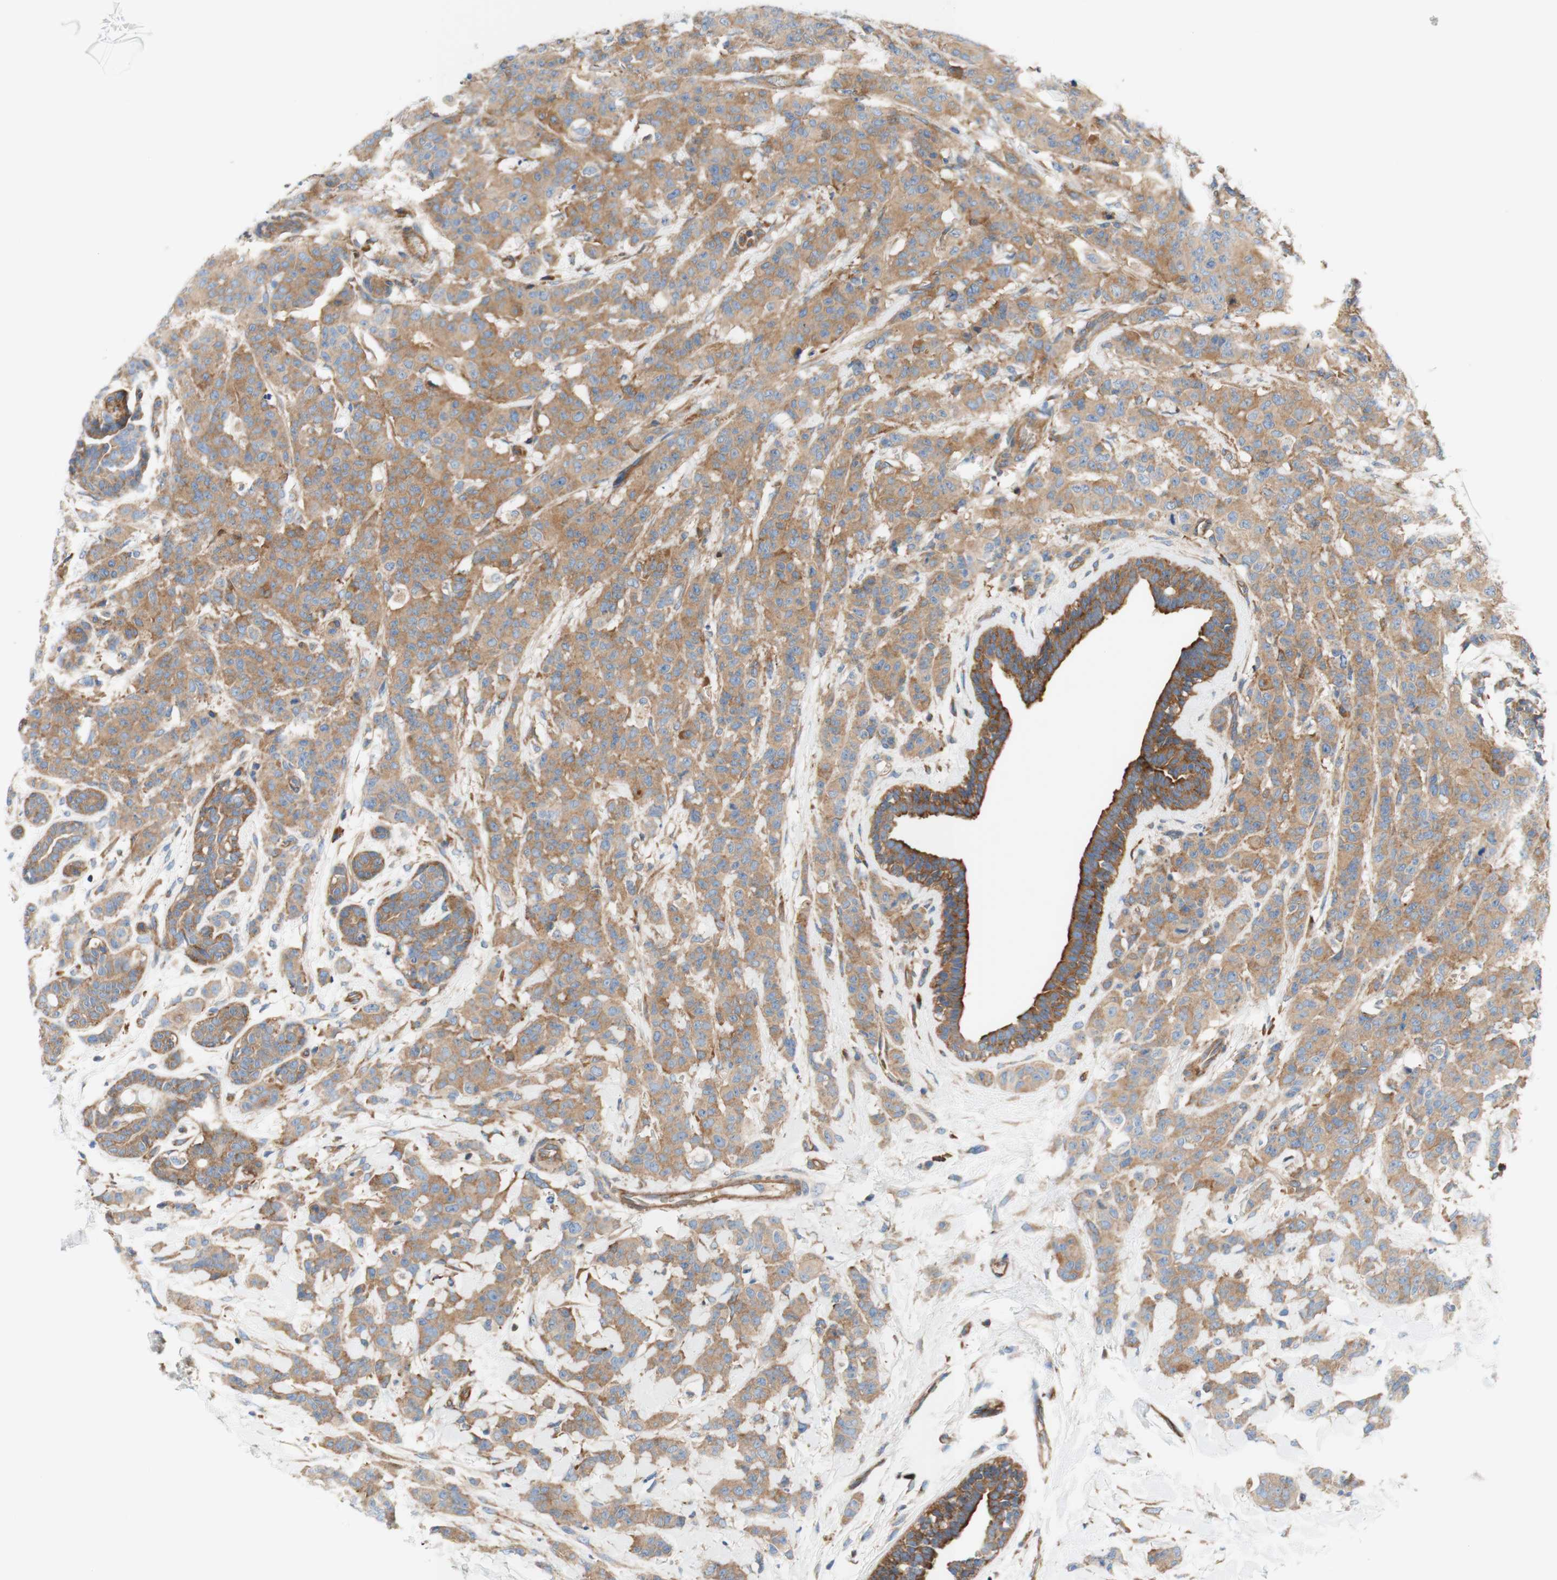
{"staining": {"intensity": "weak", "quantity": ">75%", "location": "cytoplasmic/membranous"}, "tissue": "breast cancer", "cell_type": "Tumor cells", "image_type": "cancer", "snomed": [{"axis": "morphology", "description": "Normal tissue, NOS"}, {"axis": "morphology", "description": "Duct carcinoma"}, {"axis": "topography", "description": "Breast"}], "caption": "Infiltrating ductal carcinoma (breast) stained with immunohistochemistry exhibits weak cytoplasmic/membranous positivity in approximately >75% of tumor cells.", "gene": "STOM", "patient": {"sex": "female", "age": 40}}